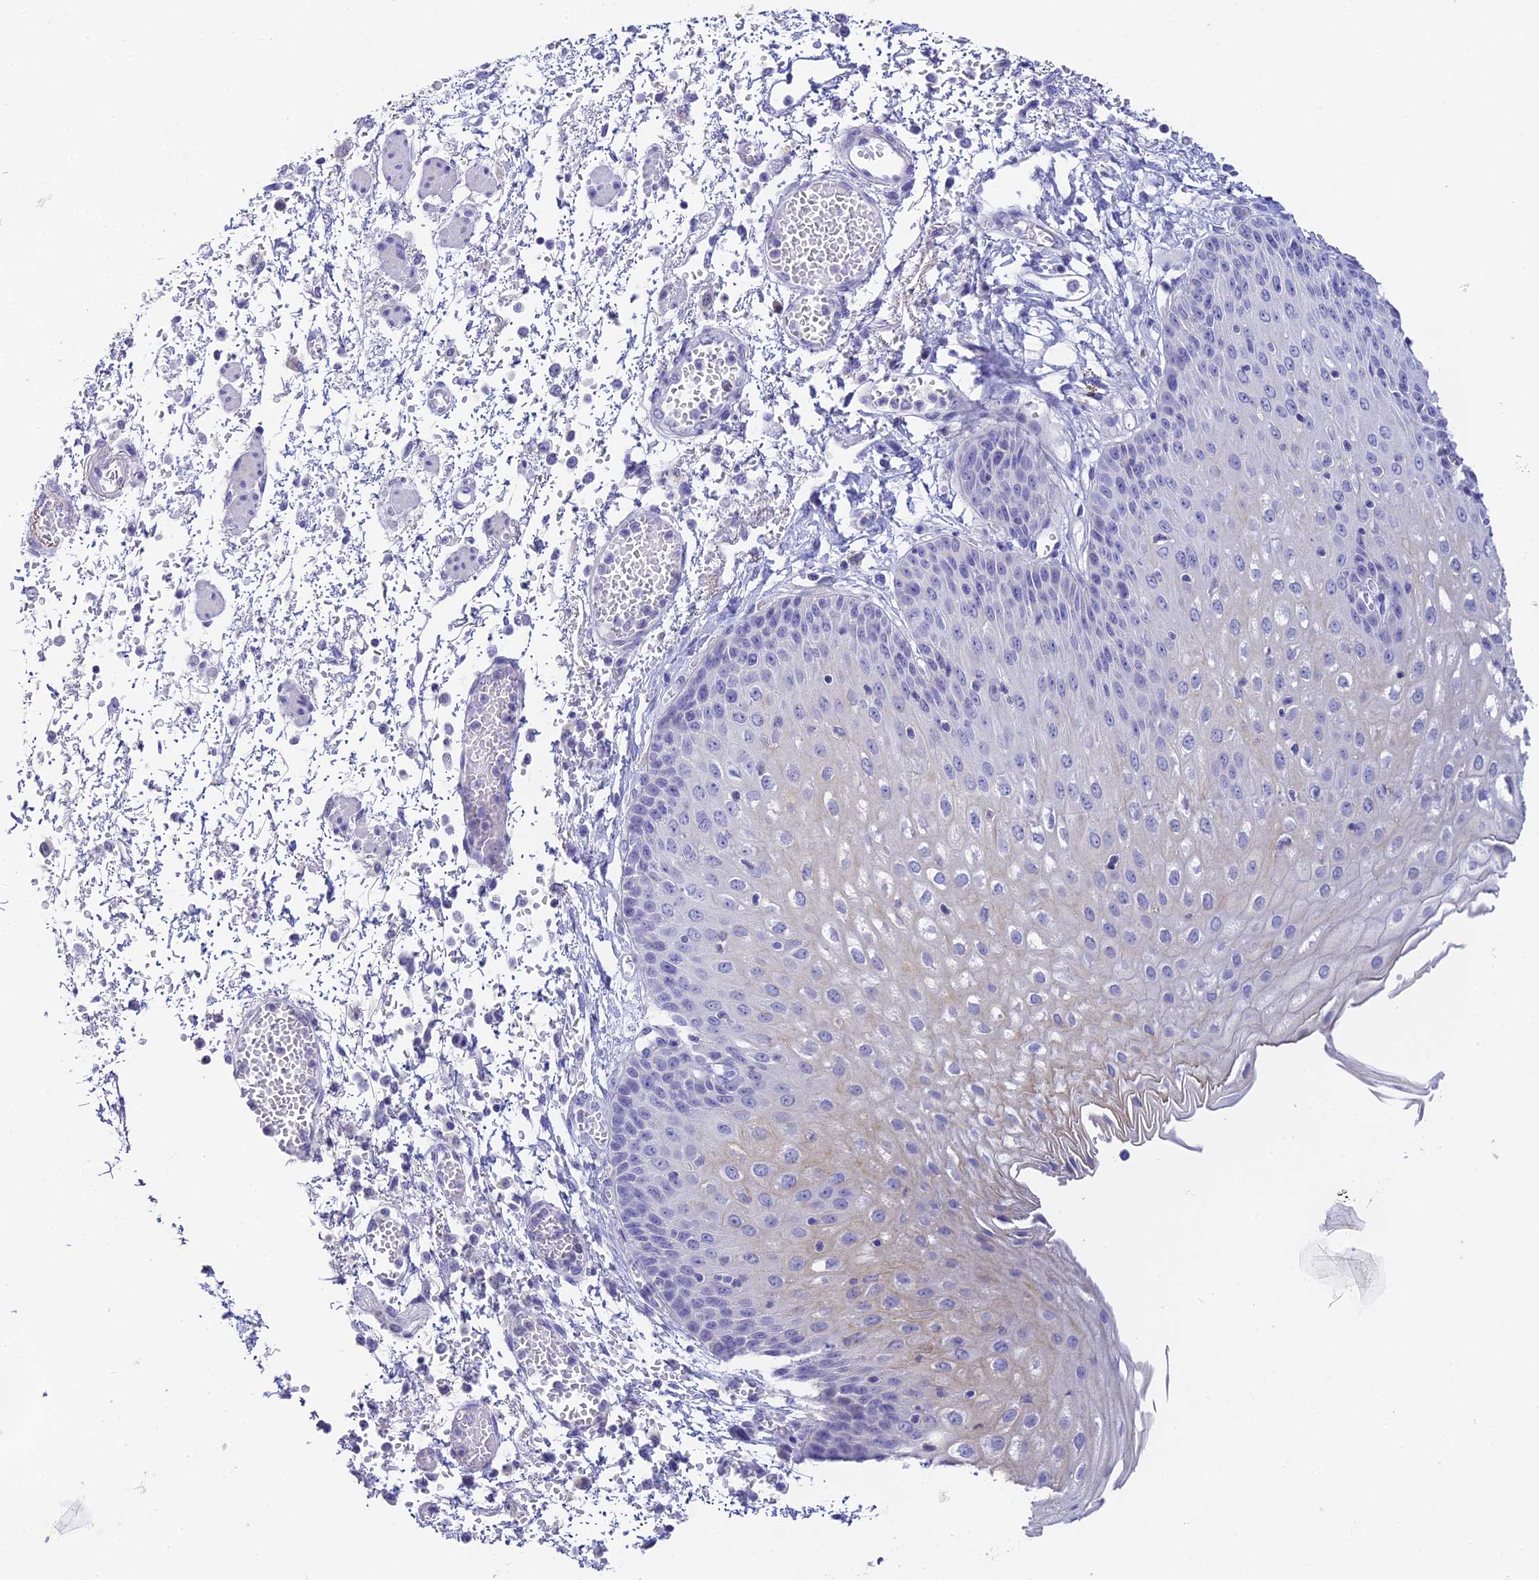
{"staining": {"intensity": "negative", "quantity": "none", "location": "none"}, "tissue": "esophagus", "cell_type": "Squamous epithelial cells", "image_type": "normal", "snomed": [{"axis": "morphology", "description": "Normal tissue, NOS"}, {"axis": "topography", "description": "Esophagus"}], "caption": "Esophagus stained for a protein using immunohistochemistry (IHC) demonstrates no positivity squamous epithelial cells.", "gene": "C12orf29", "patient": {"sex": "male", "age": 81}}